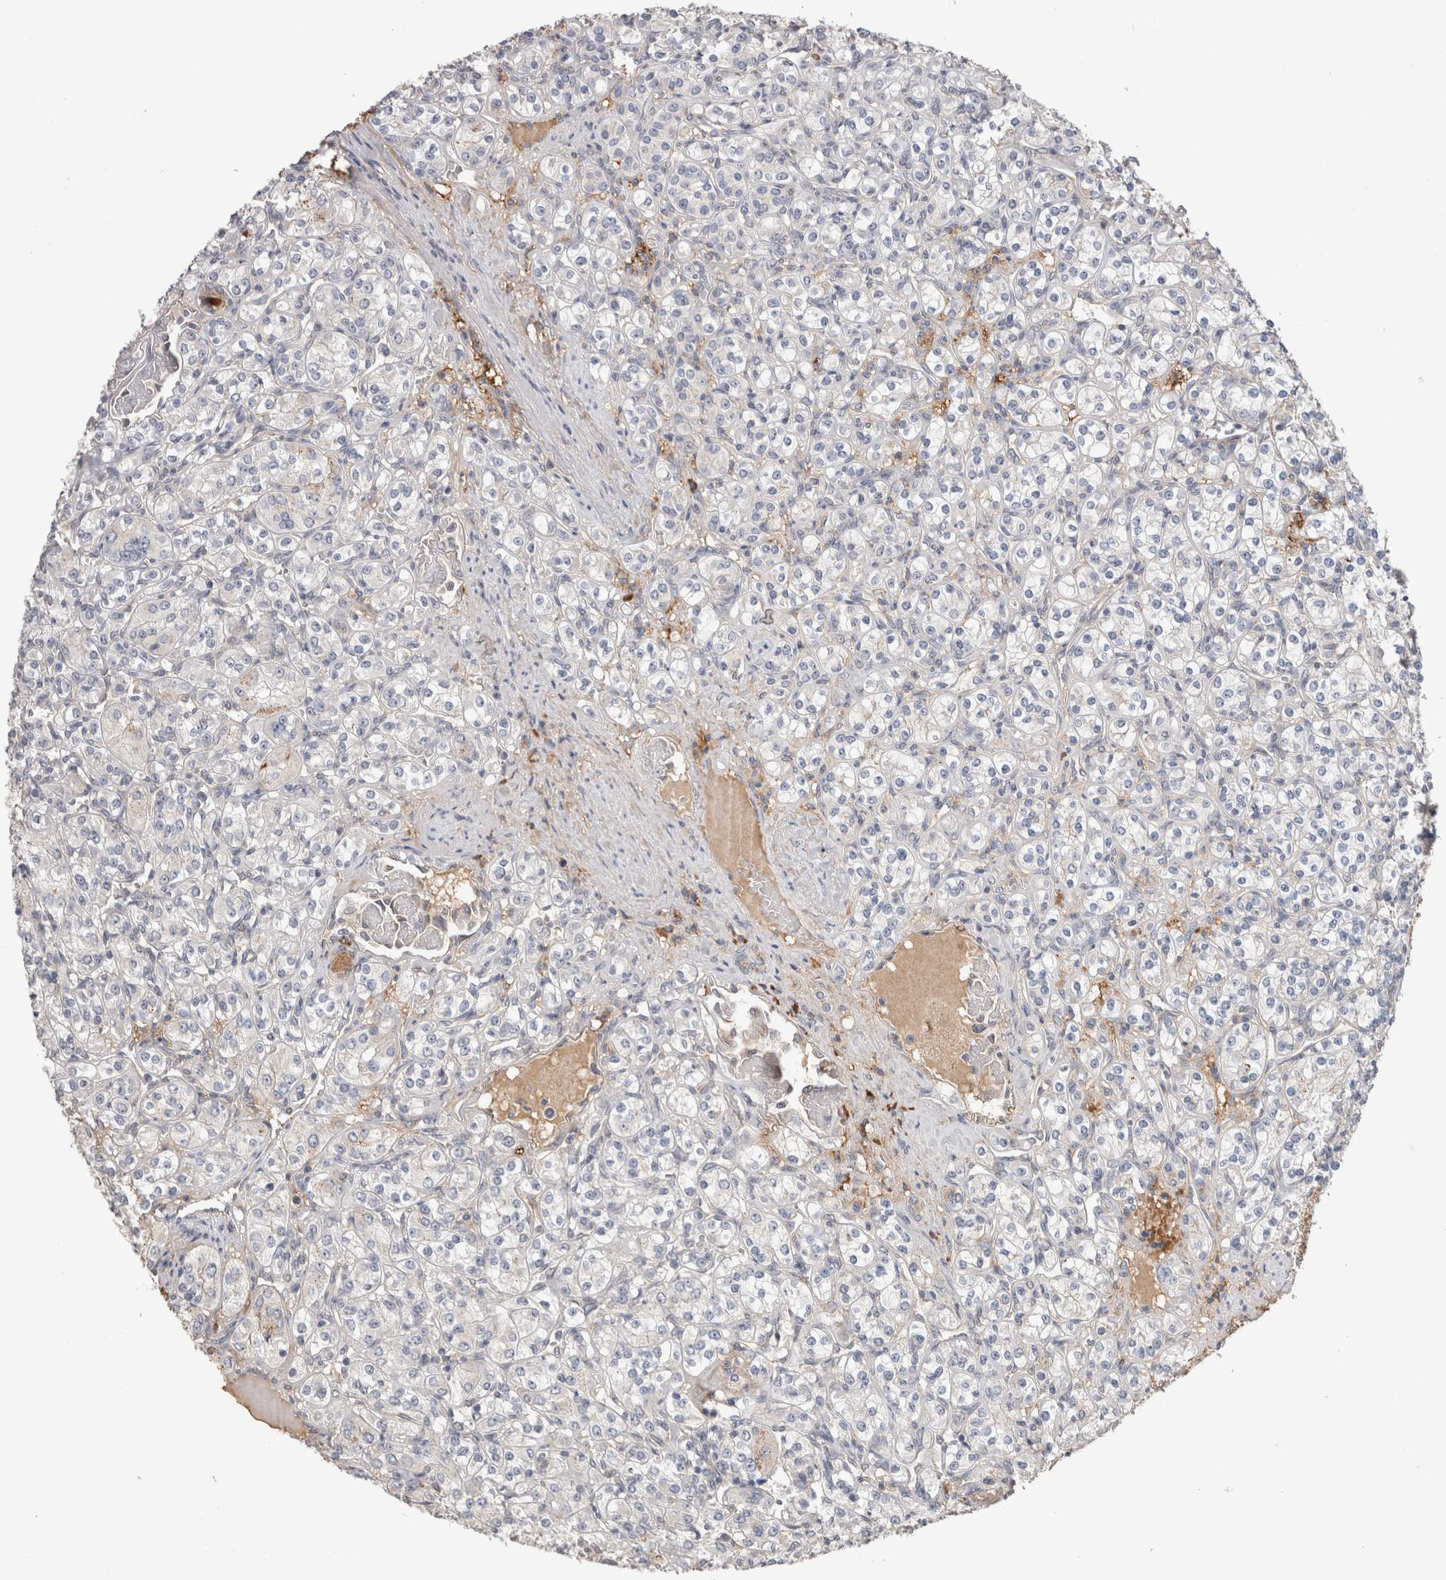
{"staining": {"intensity": "negative", "quantity": "none", "location": "none"}, "tissue": "renal cancer", "cell_type": "Tumor cells", "image_type": "cancer", "snomed": [{"axis": "morphology", "description": "Adenocarcinoma, NOS"}, {"axis": "topography", "description": "Kidney"}], "caption": "This is a photomicrograph of immunohistochemistry staining of adenocarcinoma (renal), which shows no staining in tumor cells.", "gene": "PPP3CC", "patient": {"sex": "male", "age": 77}}